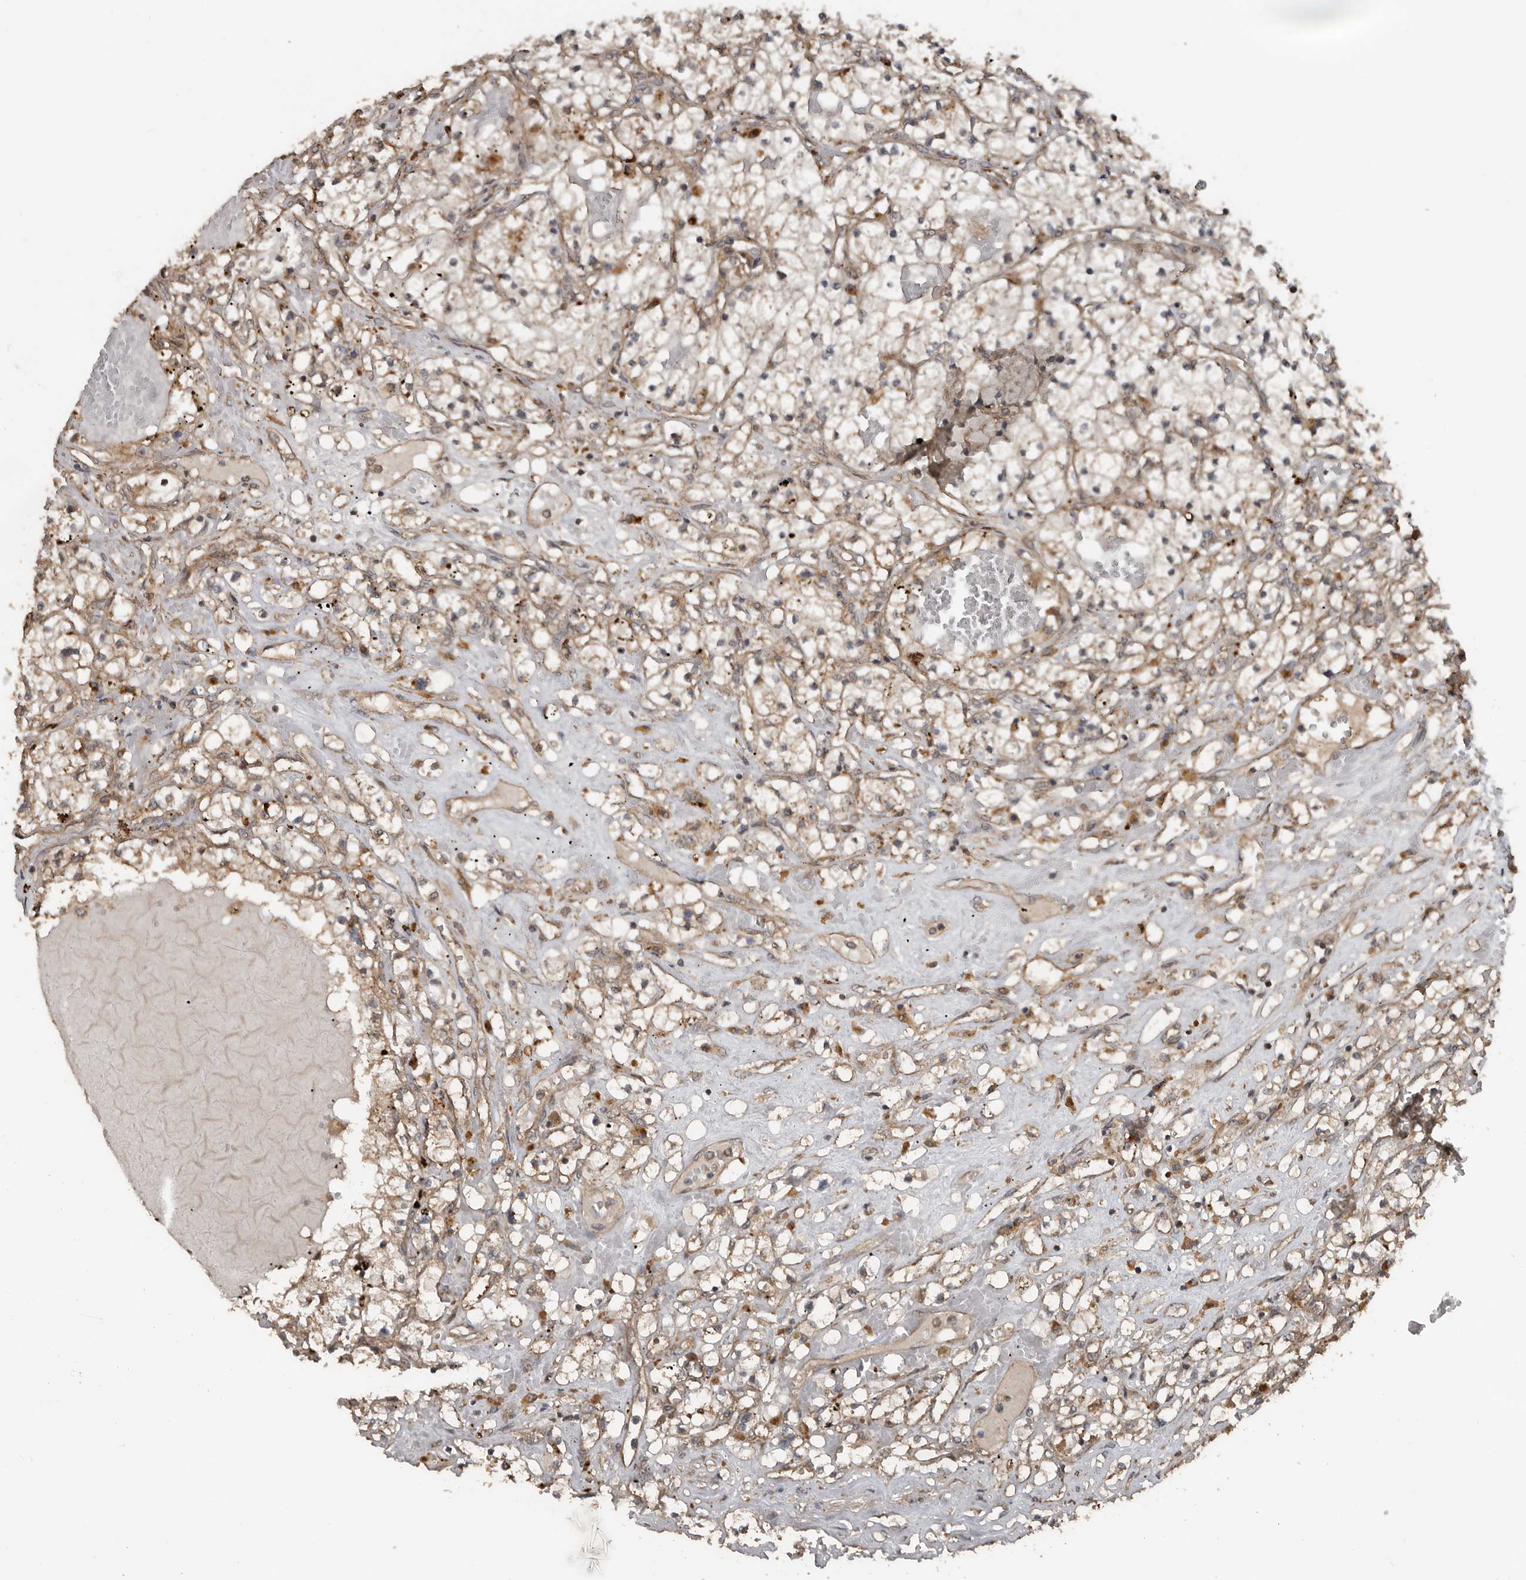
{"staining": {"intensity": "weak", "quantity": ">75%", "location": "cytoplasmic/membranous"}, "tissue": "renal cancer", "cell_type": "Tumor cells", "image_type": "cancer", "snomed": [{"axis": "morphology", "description": "Normal tissue, NOS"}, {"axis": "morphology", "description": "Adenocarcinoma, NOS"}, {"axis": "topography", "description": "Kidney"}], "caption": "Immunohistochemistry (IHC) of renal cancer (adenocarcinoma) exhibits low levels of weak cytoplasmic/membranous expression in approximately >75% of tumor cells.", "gene": "EXOC3L1", "patient": {"sex": "male", "age": 68}}